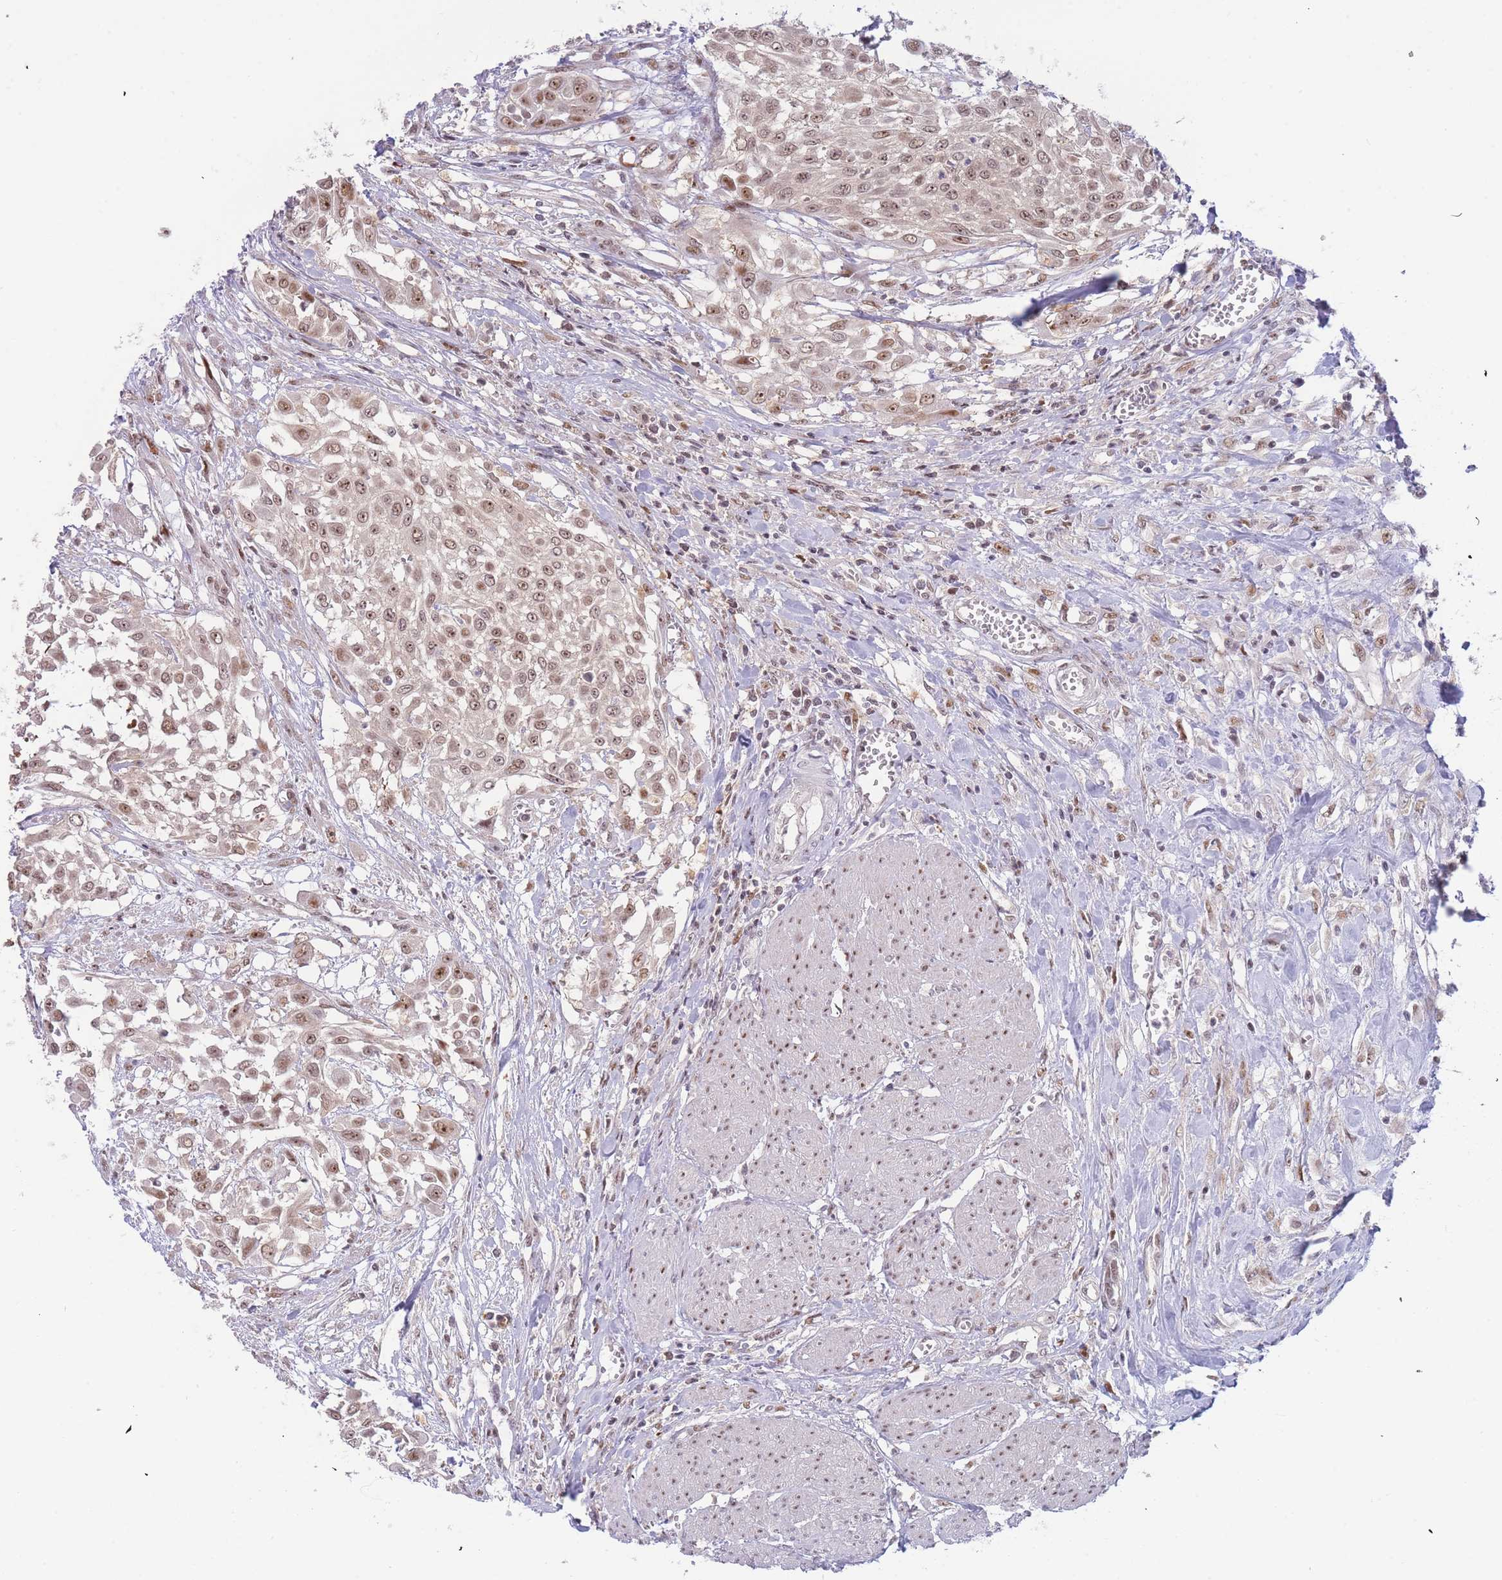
{"staining": {"intensity": "moderate", "quantity": ">75%", "location": "nuclear"}, "tissue": "urothelial cancer", "cell_type": "Tumor cells", "image_type": "cancer", "snomed": [{"axis": "morphology", "description": "Urothelial carcinoma, High grade"}, {"axis": "topography", "description": "Urinary bladder"}], "caption": "Protein analysis of urothelial carcinoma (high-grade) tissue demonstrates moderate nuclear expression in approximately >75% of tumor cells.", "gene": "DEAF1", "patient": {"sex": "male", "age": 57}}